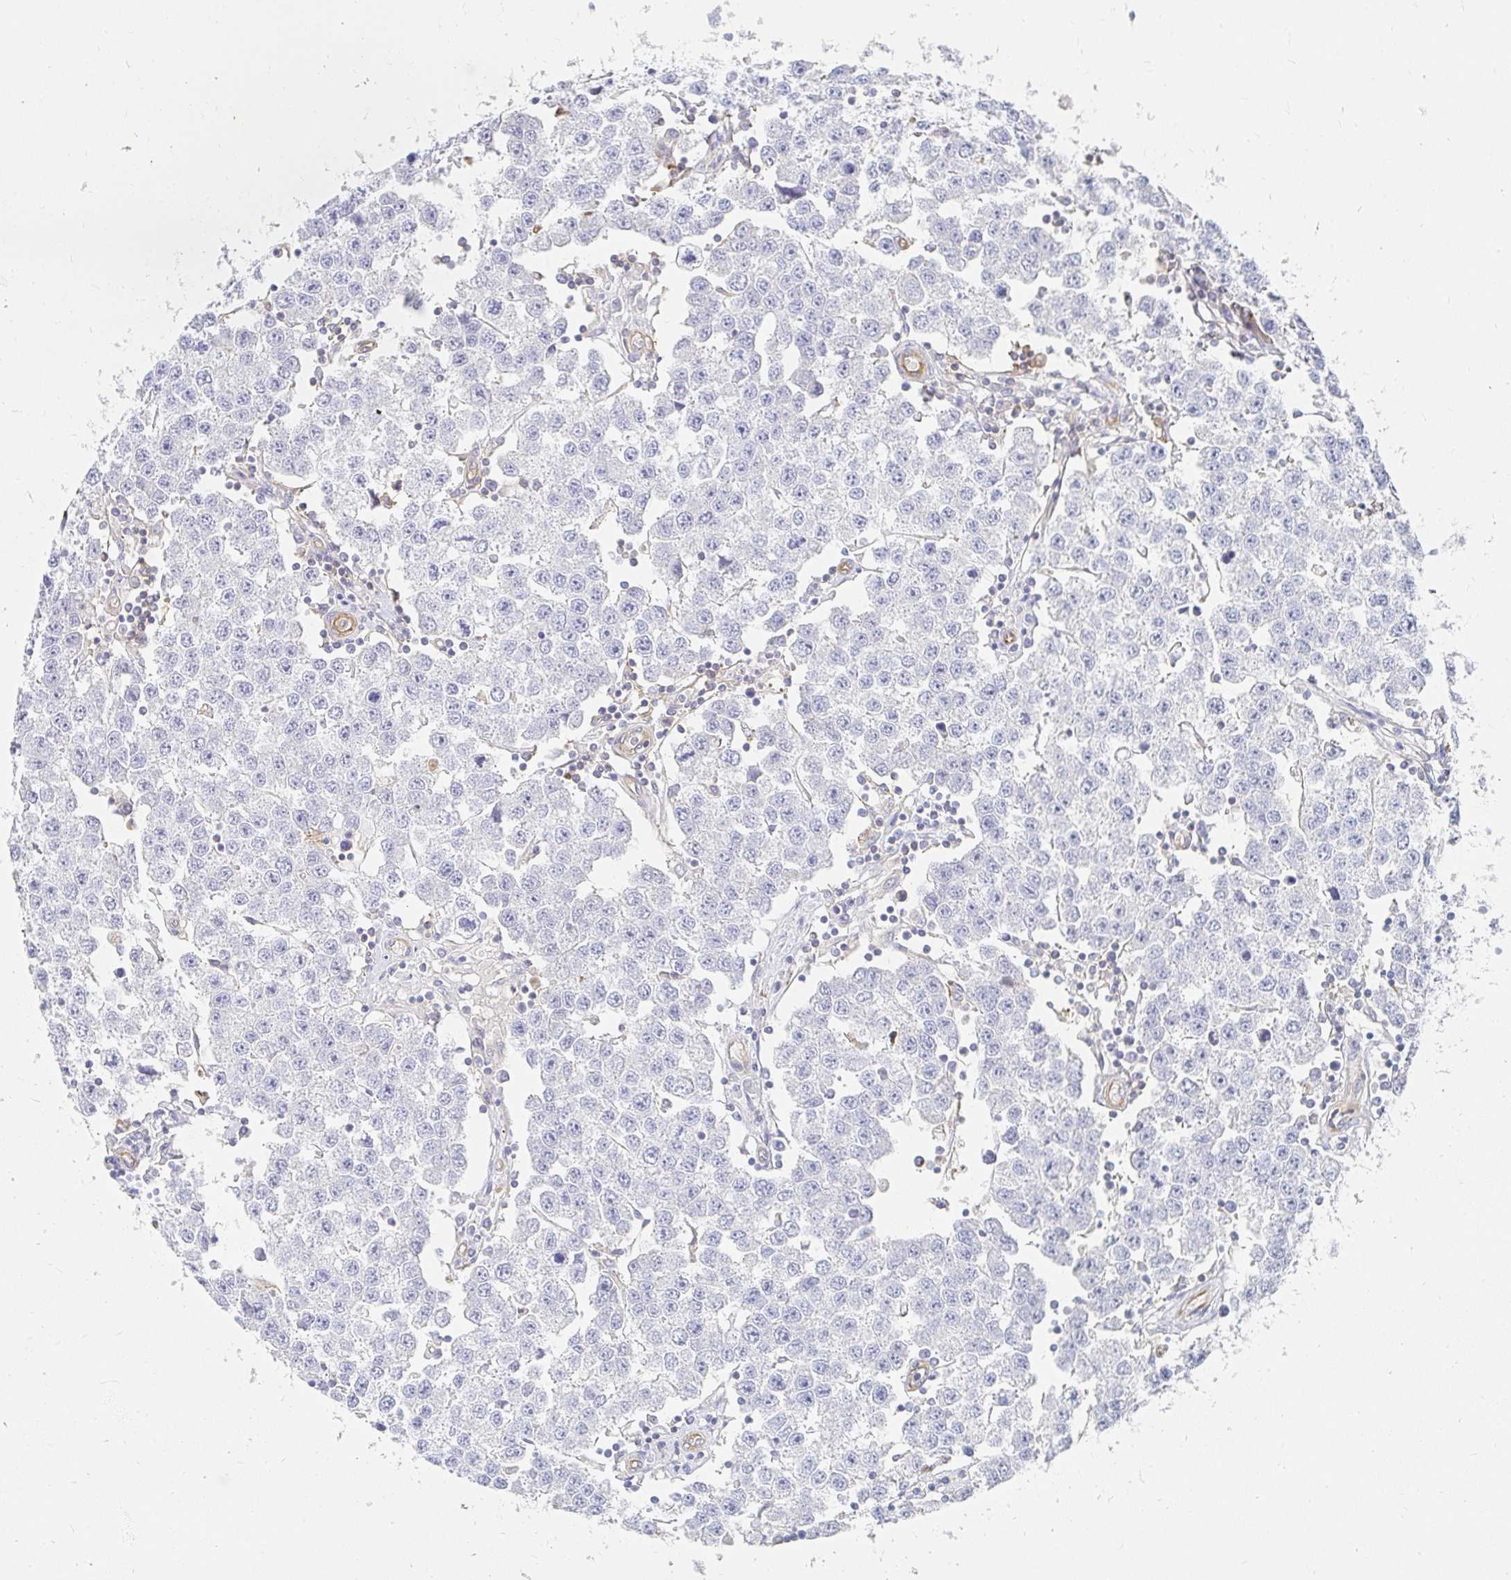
{"staining": {"intensity": "negative", "quantity": "none", "location": "none"}, "tissue": "testis cancer", "cell_type": "Tumor cells", "image_type": "cancer", "snomed": [{"axis": "morphology", "description": "Seminoma, NOS"}, {"axis": "topography", "description": "Testis"}], "caption": "Photomicrograph shows no significant protein positivity in tumor cells of testis seminoma.", "gene": "TSPAN19", "patient": {"sex": "male", "age": 34}}